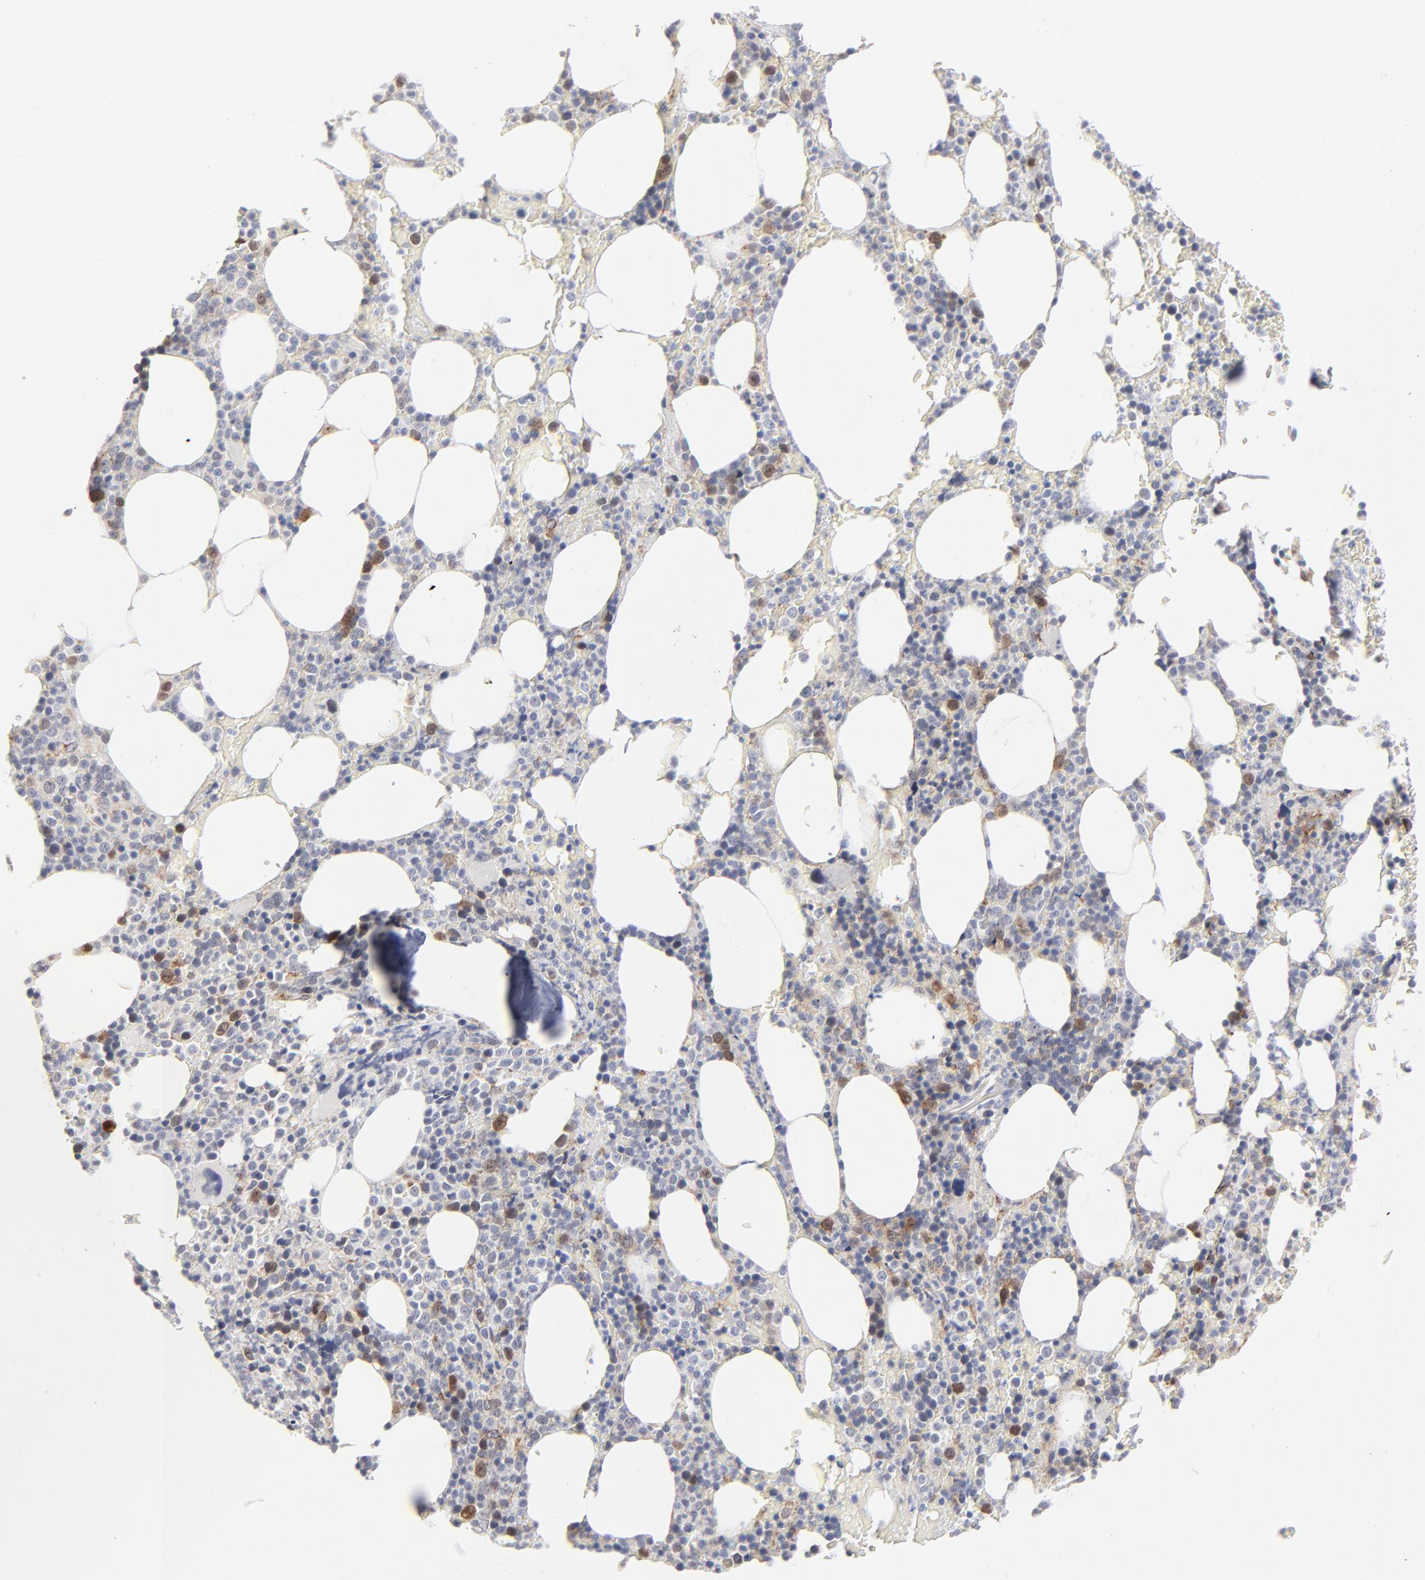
{"staining": {"intensity": "moderate", "quantity": "<25%", "location": "cytoplasmic/membranous"}, "tissue": "bone marrow", "cell_type": "Hematopoietic cells", "image_type": "normal", "snomed": [{"axis": "morphology", "description": "Normal tissue, NOS"}, {"axis": "topography", "description": "Bone marrow"}], "caption": "Bone marrow was stained to show a protein in brown. There is low levels of moderate cytoplasmic/membranous staining in about <25% of hematopoietic cells. Using DAB (brown) and hematoxylin (blue) stains, captured at high magnification using brightfield microscopy.", "gene": "AURKA", "patient": {"sex": "female", "age": 66}}